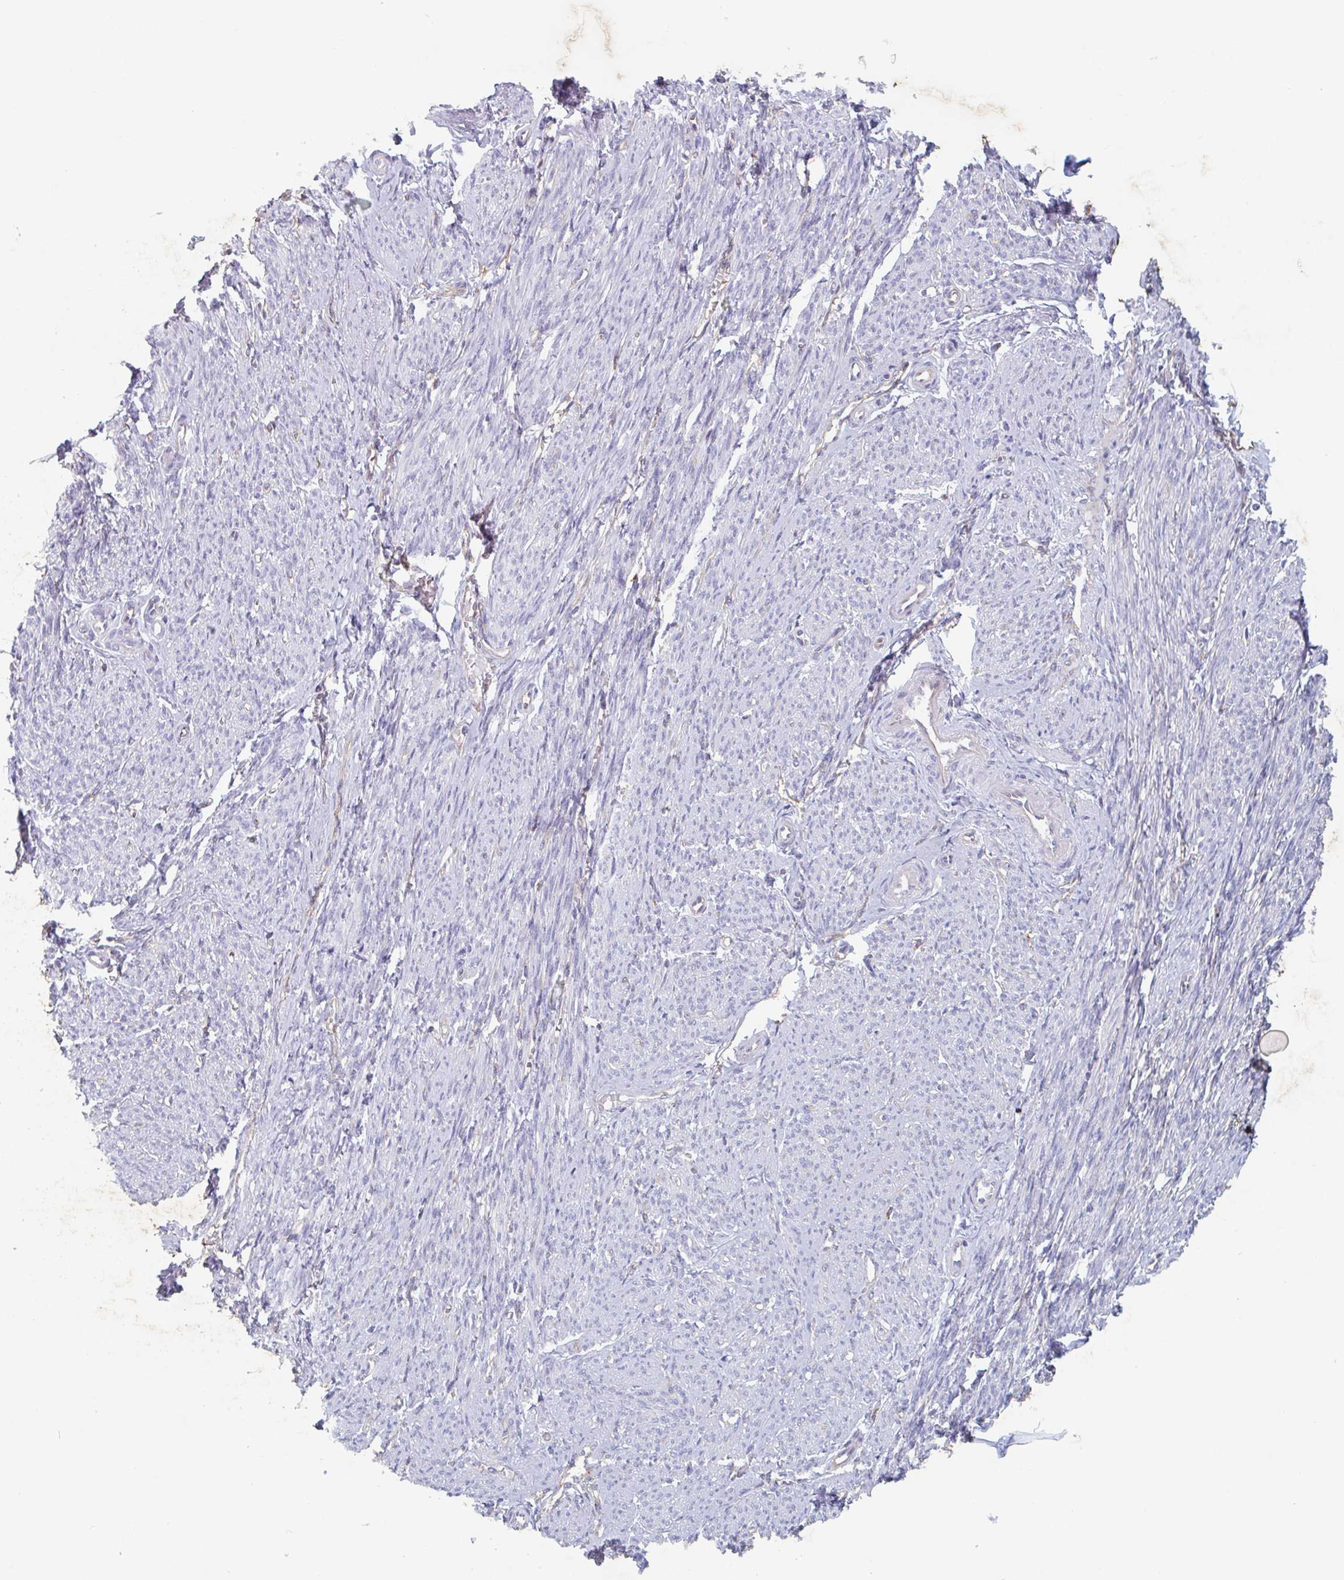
{"staining": {"intensity": "negative", "quantity": "none", "location": "none"}, "tissue": "smooth muscle", "cell_type": "Smooth muscle cells", "image_type": "normal", "snomed": [{"axis": "morphology", "description": "Normal tissue, NOS"}, {"axis": "topography", "description": "Smooth muscle"}], "caption": "An immunohistochemistry (IHC) photomicrograph of normal smooth muscle is shown. There is no staining in smooth muscle cells of smooth muscle. Nuclei are stained in blue.", "gene": "MANBA", "patient": {"sex": "female", "age": 65}}